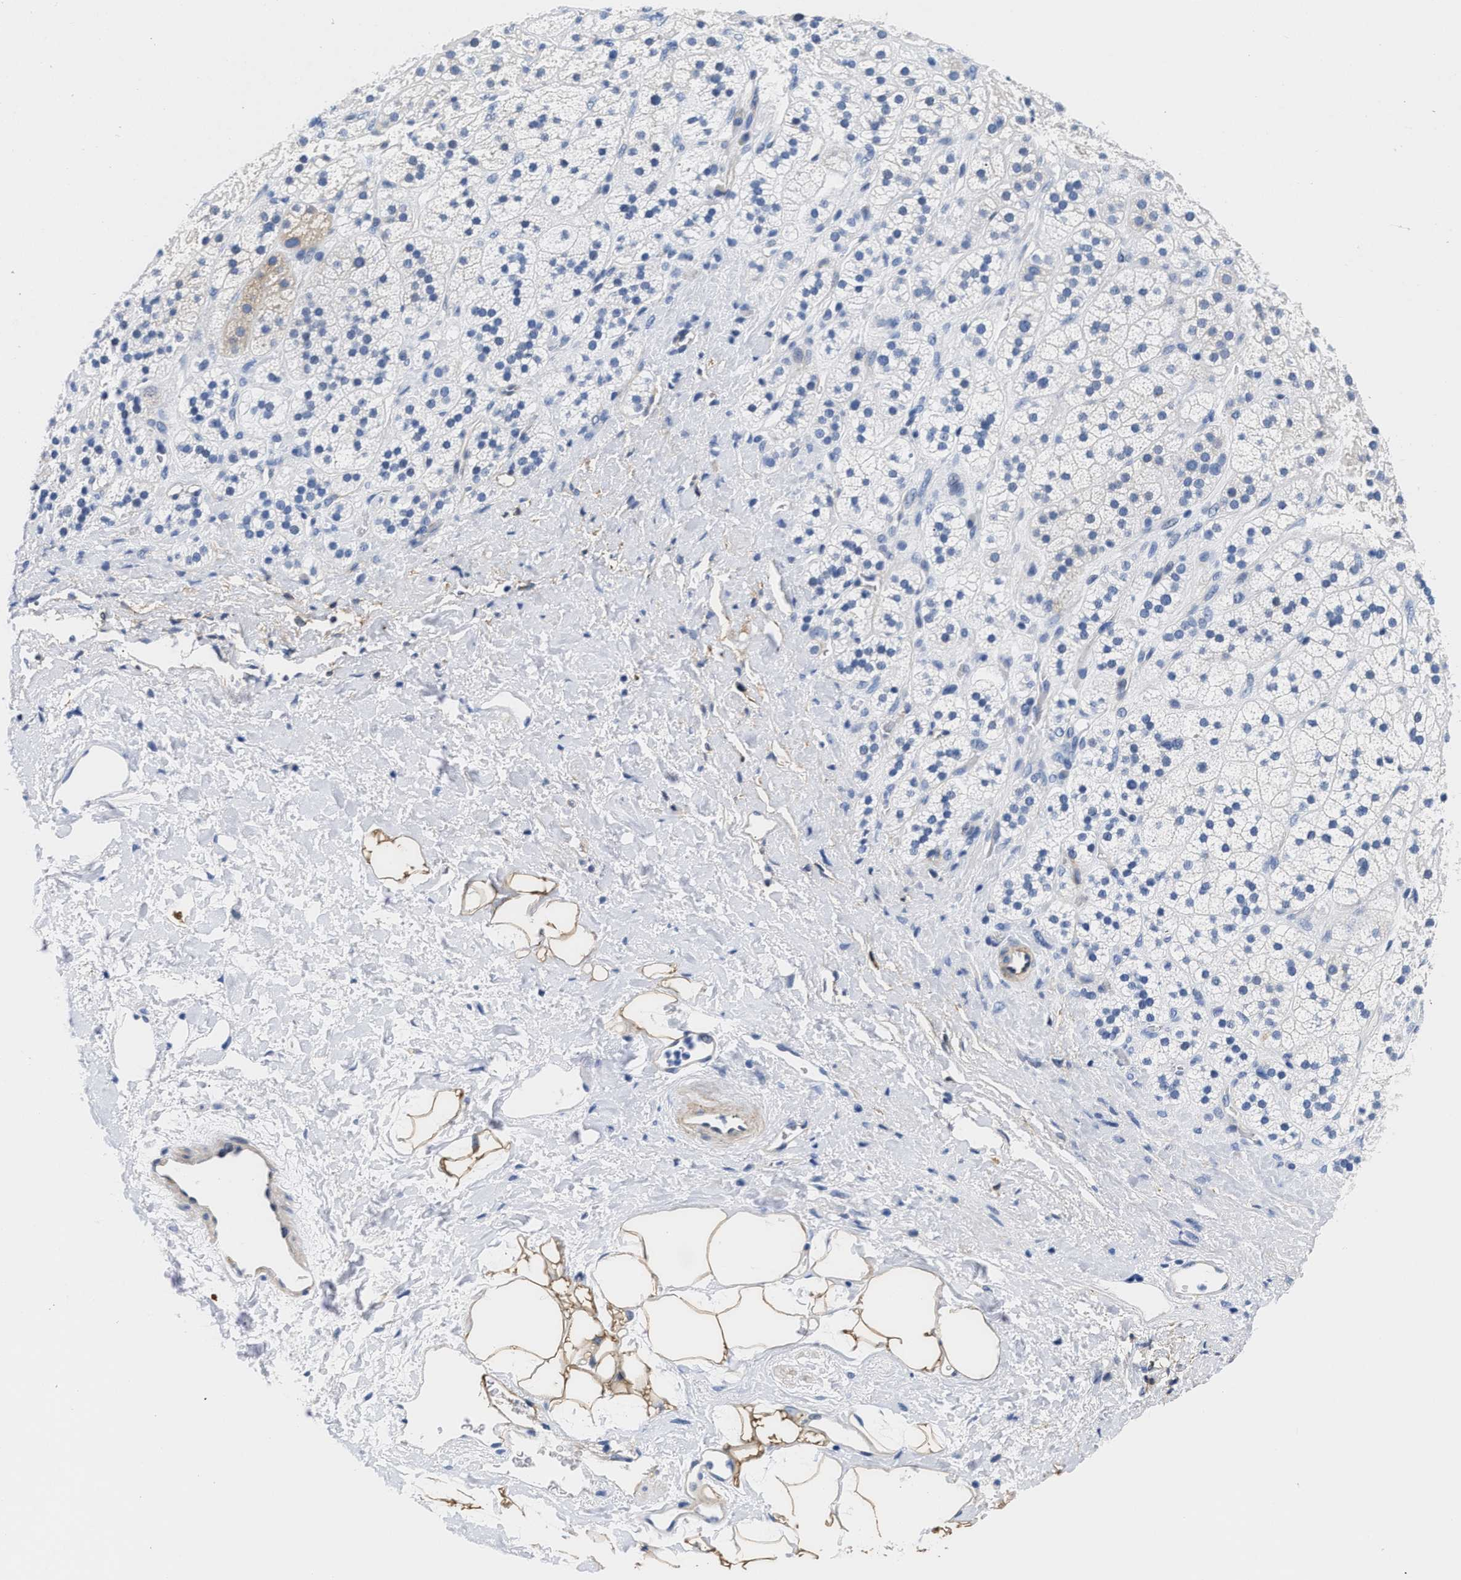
{"staining": {"intensity": "negative", "quantity": "none", "location": "none"}, "tissue": "adrenal gland", "cell_type": "Glandular cells", "image_type": "normal", "snomed": [{"axis": "morphology", "description": "Normal tissue, NOS"}, {"axis": "topography", "description": "Adrenal gland"}], "caption": "This image is of unremarkable adrenal gland stained with IHC to label a protein in brown with the nuclei are counter-stained blue. There is no expression in glandular cells.", "gene": "TRIM29", "patient": {"sex": "male", "age": 56}}